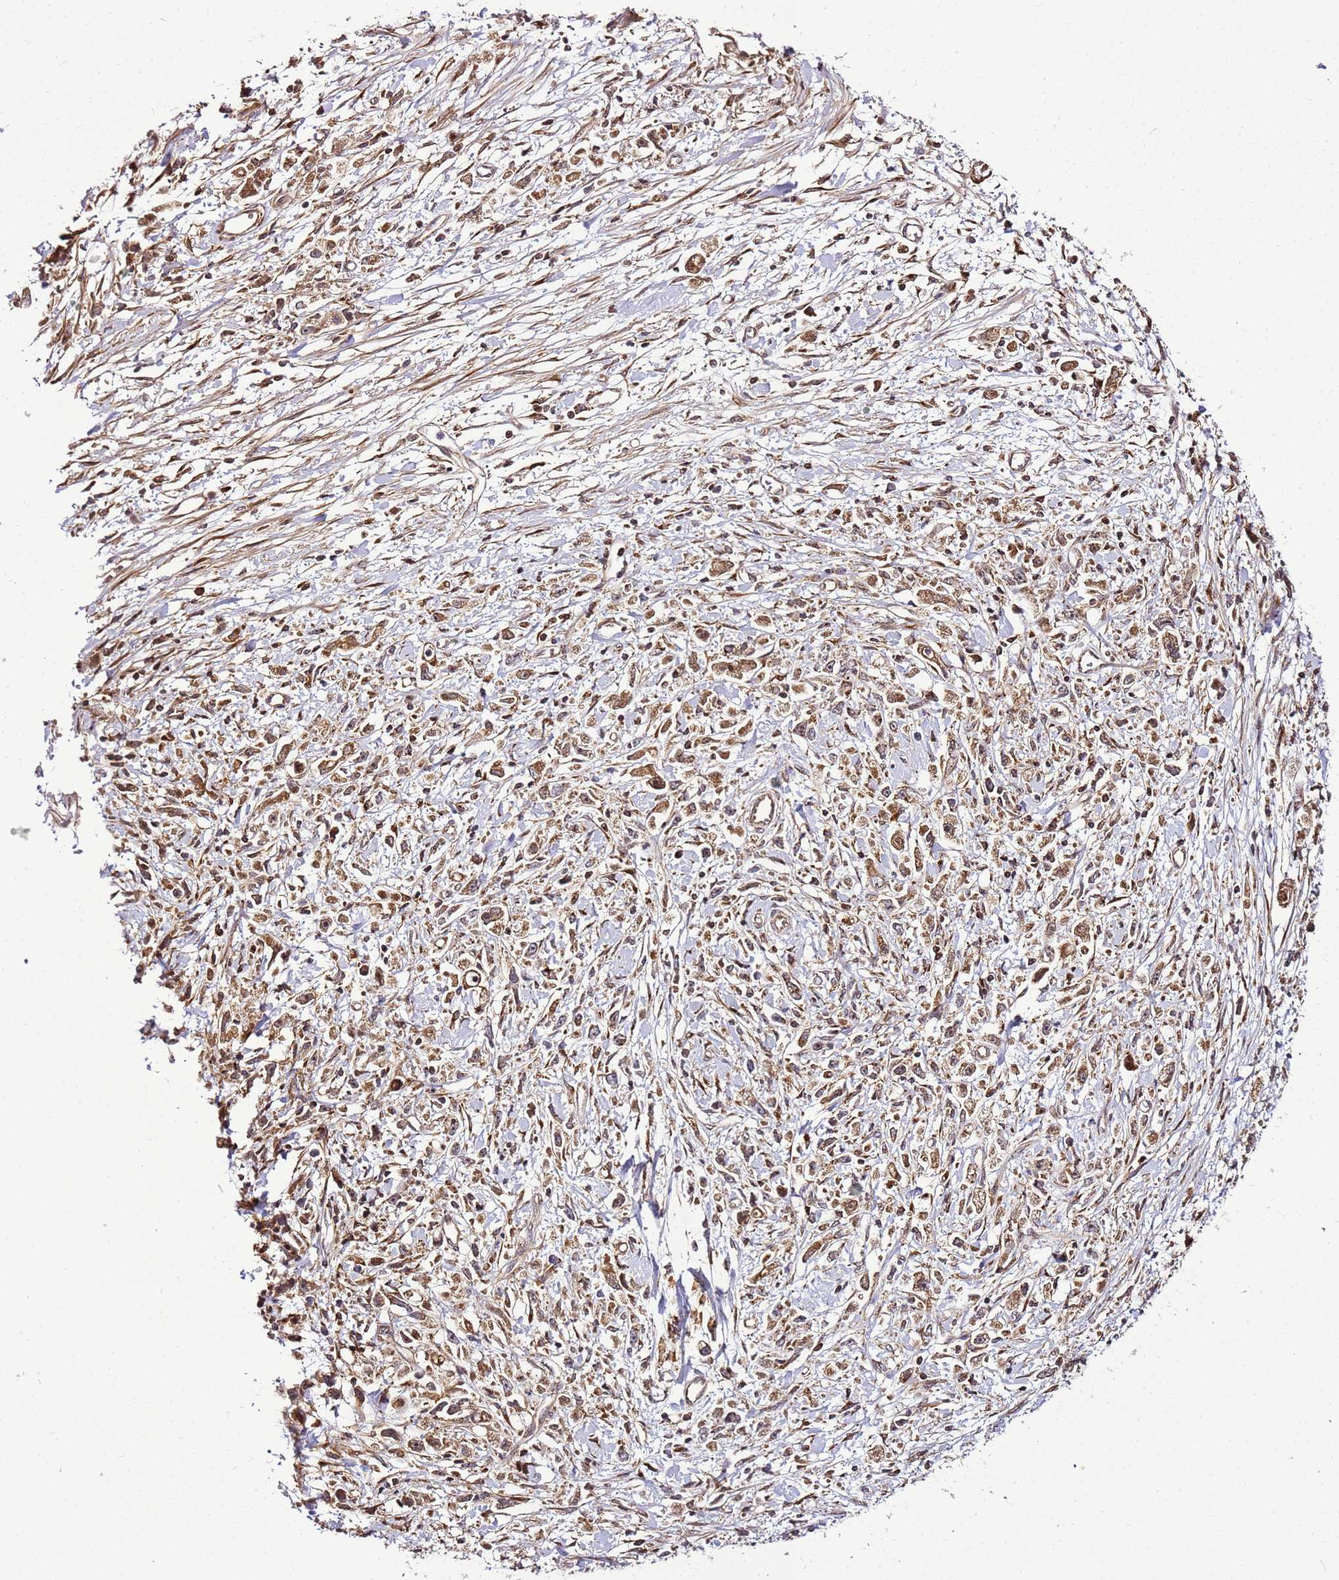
{"staining": {"intensity": "moderate", "quantity": ">75%", "location": "cytoplasmic/membranous"}, "tissue": "stomach cancer", "cell_type": "Tumor cells", "image_type": "cancer", "snomed": [{"axis": "morphology", "description": "Adenocarcinoma, NOS"}, {"axis": "topography", "description": "Stomach"}], "caption": "Stomach adenocarcinoma tissue reveals moderate cytoplasmic/membranous staining in approximately >75% of tumor cells The staining was performed using DAB (3,3'-diaminobenzidine) to visualize the protein expression in brown, while the nuclei were stained in blue with hematoxylin (Magnification: 20x).", "gene": "RASA3", "patient": {"sex": "female", "age": 59}}